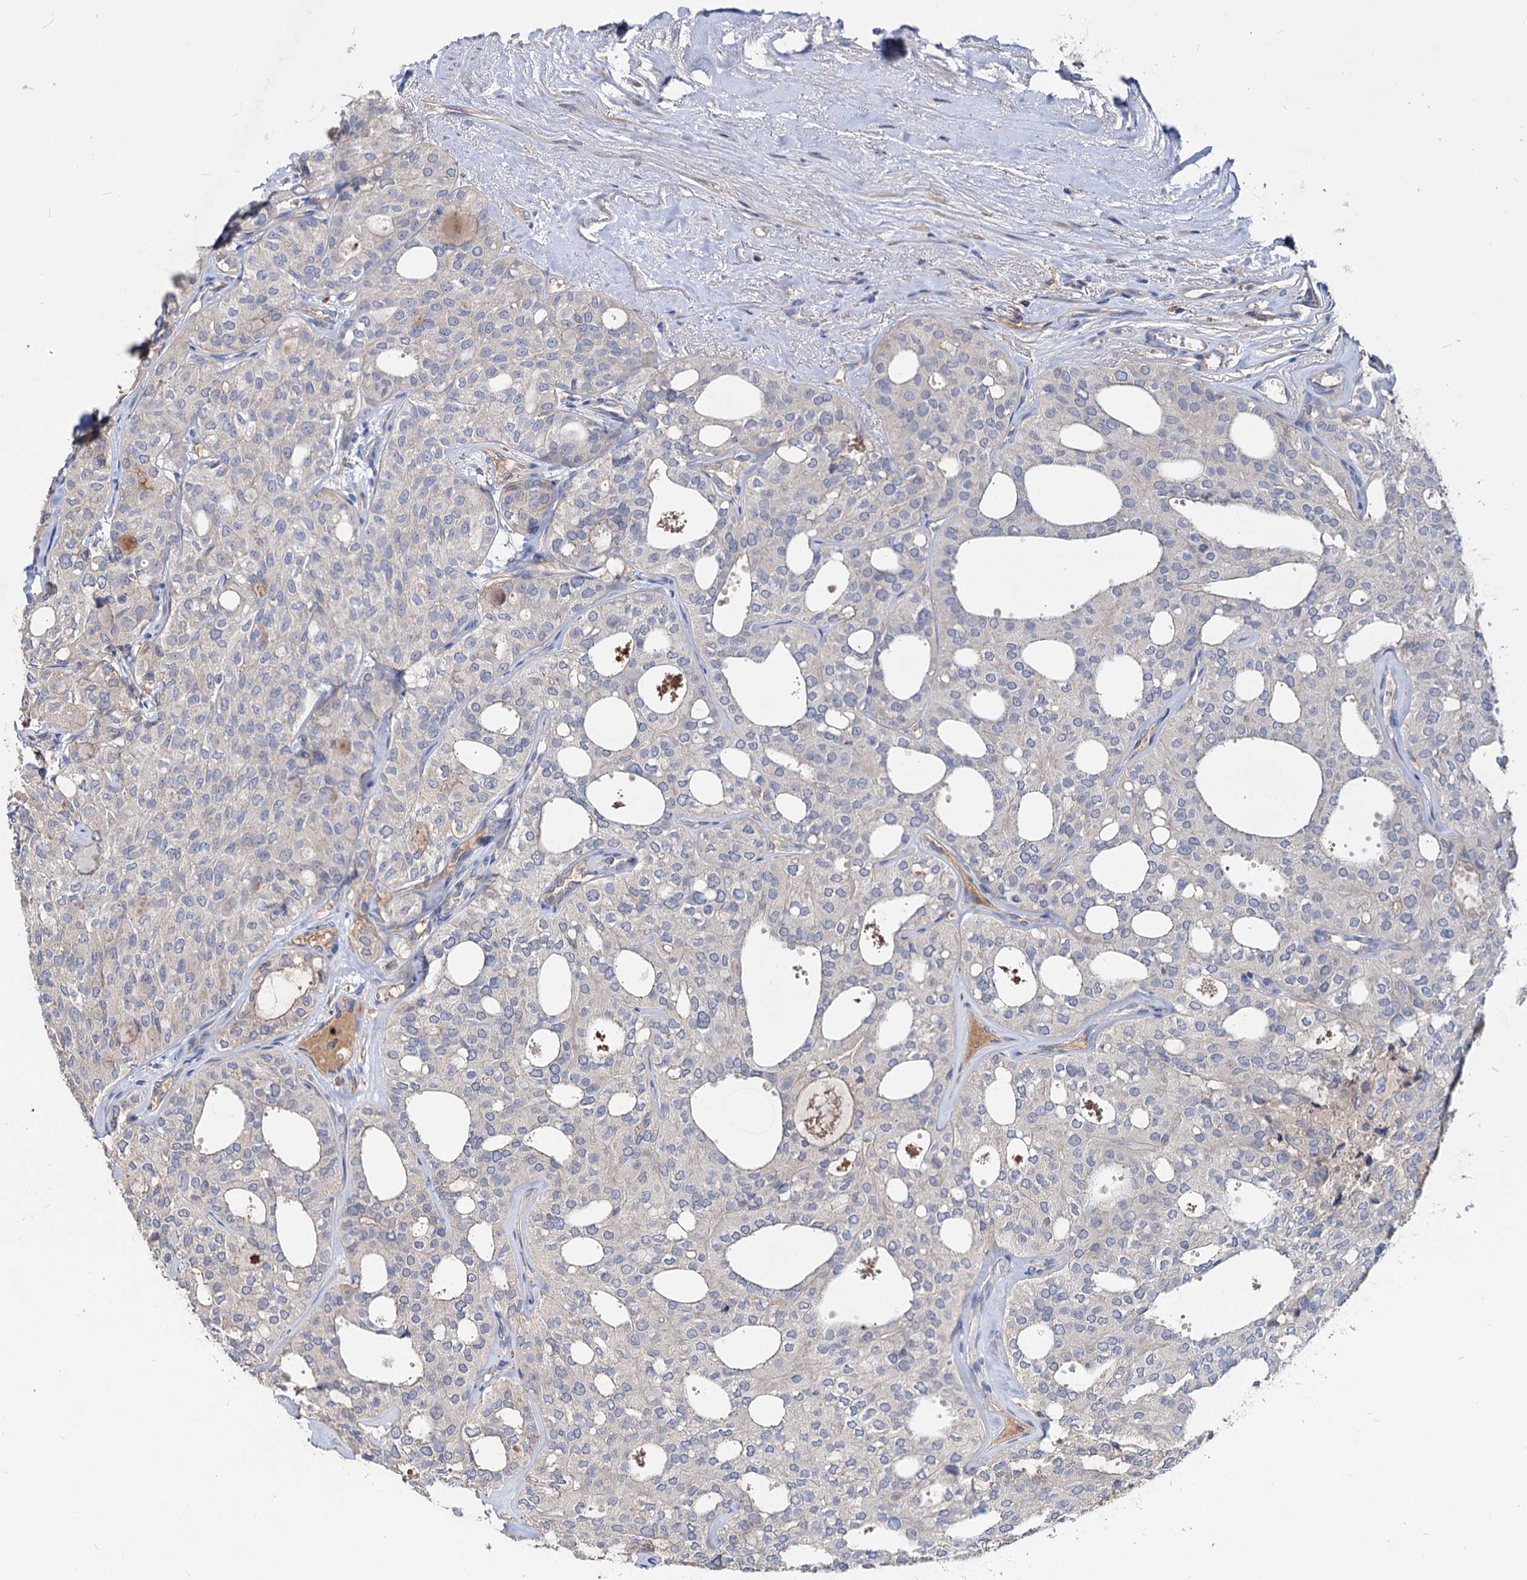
{"staining": {"intensity": "negative", "quantity": "none", "location": "none"}, "tissue": "thyroid cancer", "cell_type": "Tumor cells", "image_type": "cancer", "snomed": [{"axis": "morphology", "description": "Follicular adenoma carcinoma, NOS"}, {"axis": "topography", "description": "Thyroid gland"}], "caption": "A high-resolution micrograph shows immunohistochemistry staining of thyroid follicular adenoma carcinoma, which exhibits no significant staining in tumor cells.", "gene": "ACY3", "patient": {"sex": "male", "age": 75}}